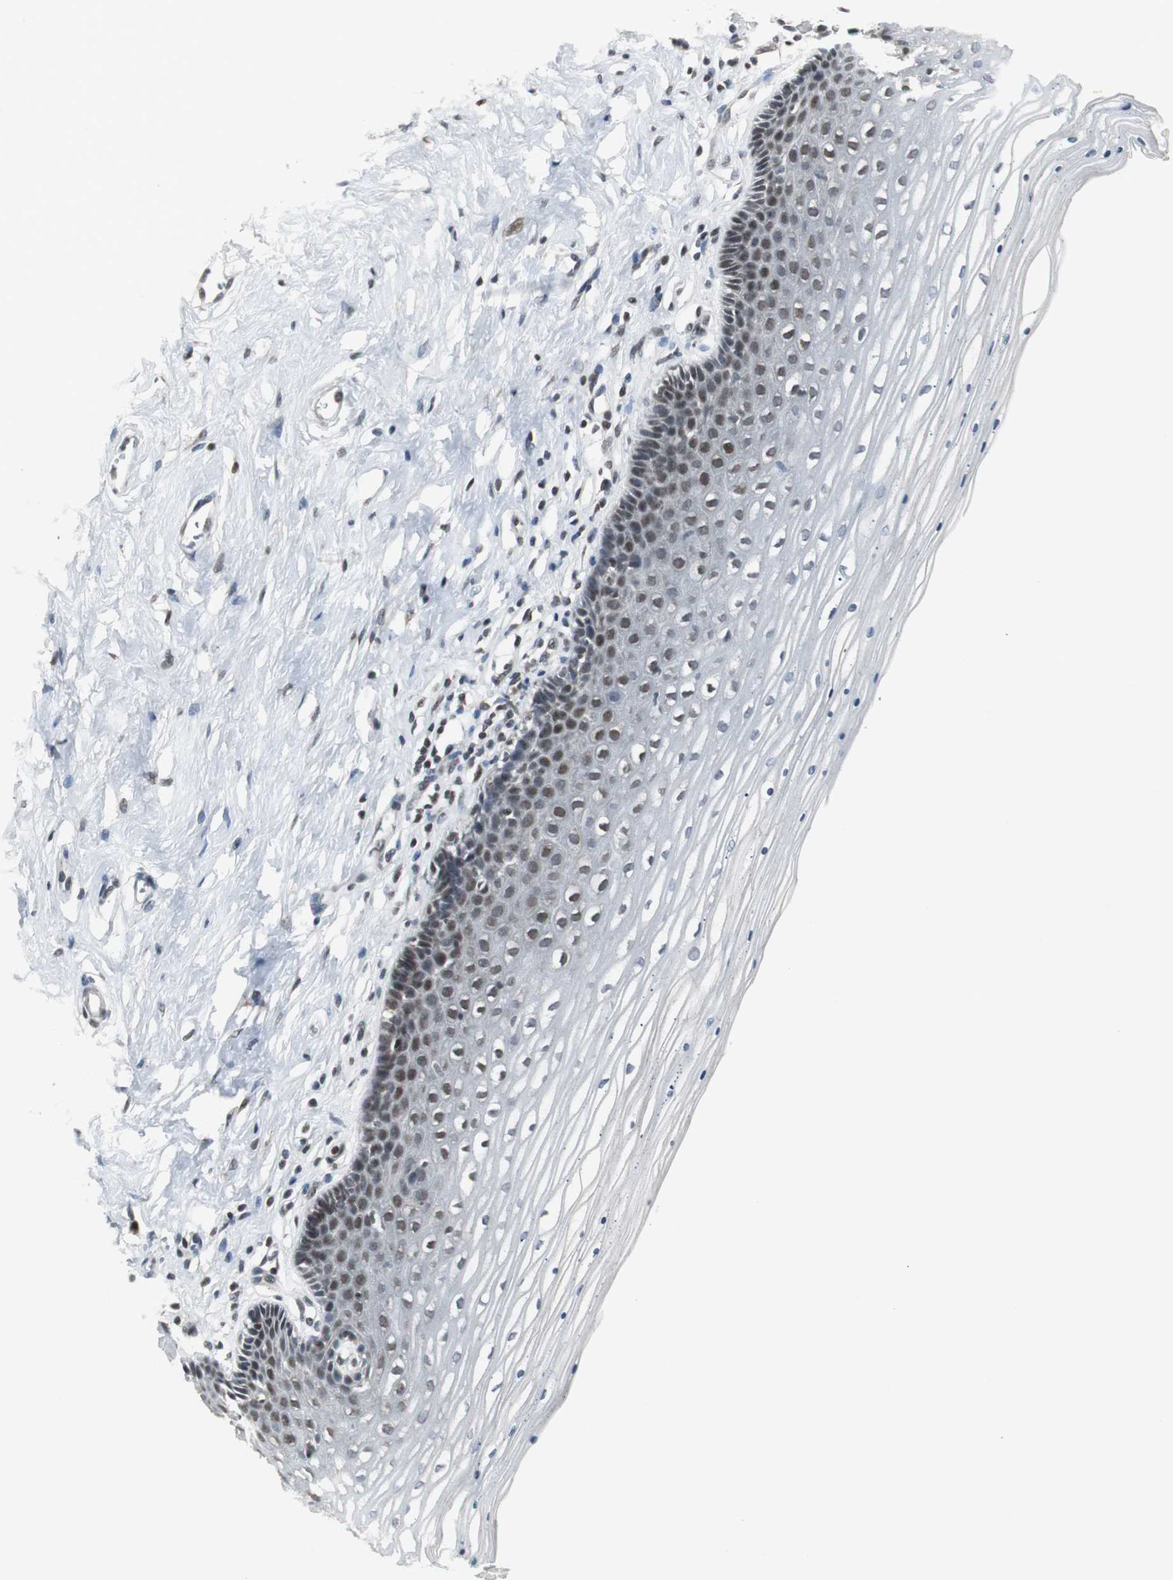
{"staining": {"intensity": "weak", "quantity": "25%-75%", "location": "nuclear"}, "tissue": "cervix", "cell_type": "Glandular cells", "image_type": "normal", "snomed": [{"axis": "morphology", "description": "Normal tissue, NOS"}, {"axis": "topography", "description": "Cervix"}], "caption": "DAB (3,3'-diaminobenzidine) immunohistochemical staining of unremarkable human cervix demonstrates weak nuclear protein positivity in approximately 25%-75% of glandular cells.", "gene": "MPG", "patient": {"sex": "female", "age": 39}}